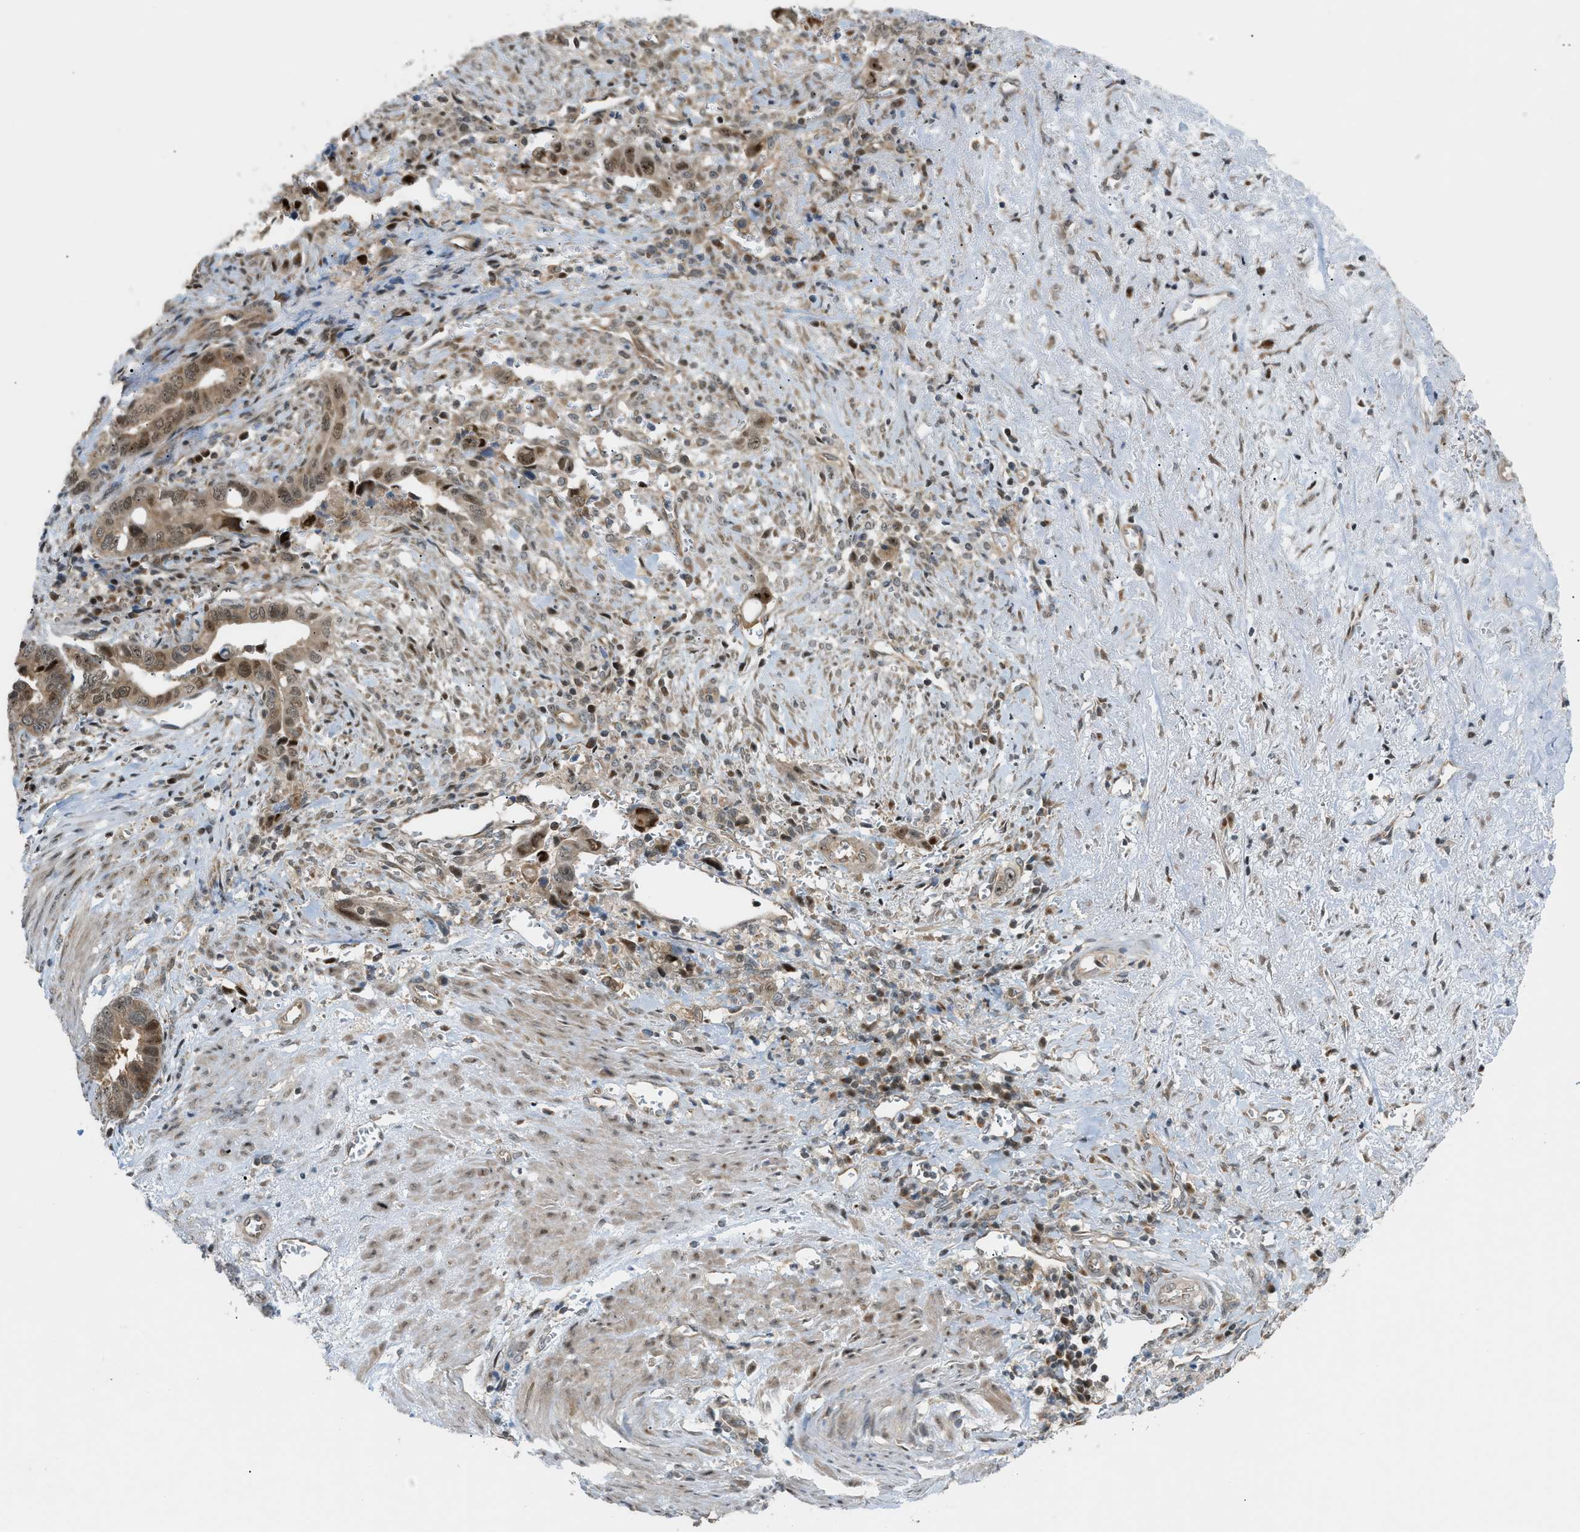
{"staining": {"intensity": "strong", "quantity": ">75%", "location": "cytoplasmic/membranous,nuclear"}, "tissue": "liver cancer", "cell_type": "Tumor cells", "image_type": "cancer", "snomed": [{"axis": "morphology", "description": "Cholangiocarcinoma"}, {"axis": "topography", "description": "Liver"}], "caption": "Liver cholangiocarcinoma stained with a protein marker shows strong staining in tumor cells.", "gene": "CCDC186", "patient": {"sex": "female", "age": 79}}